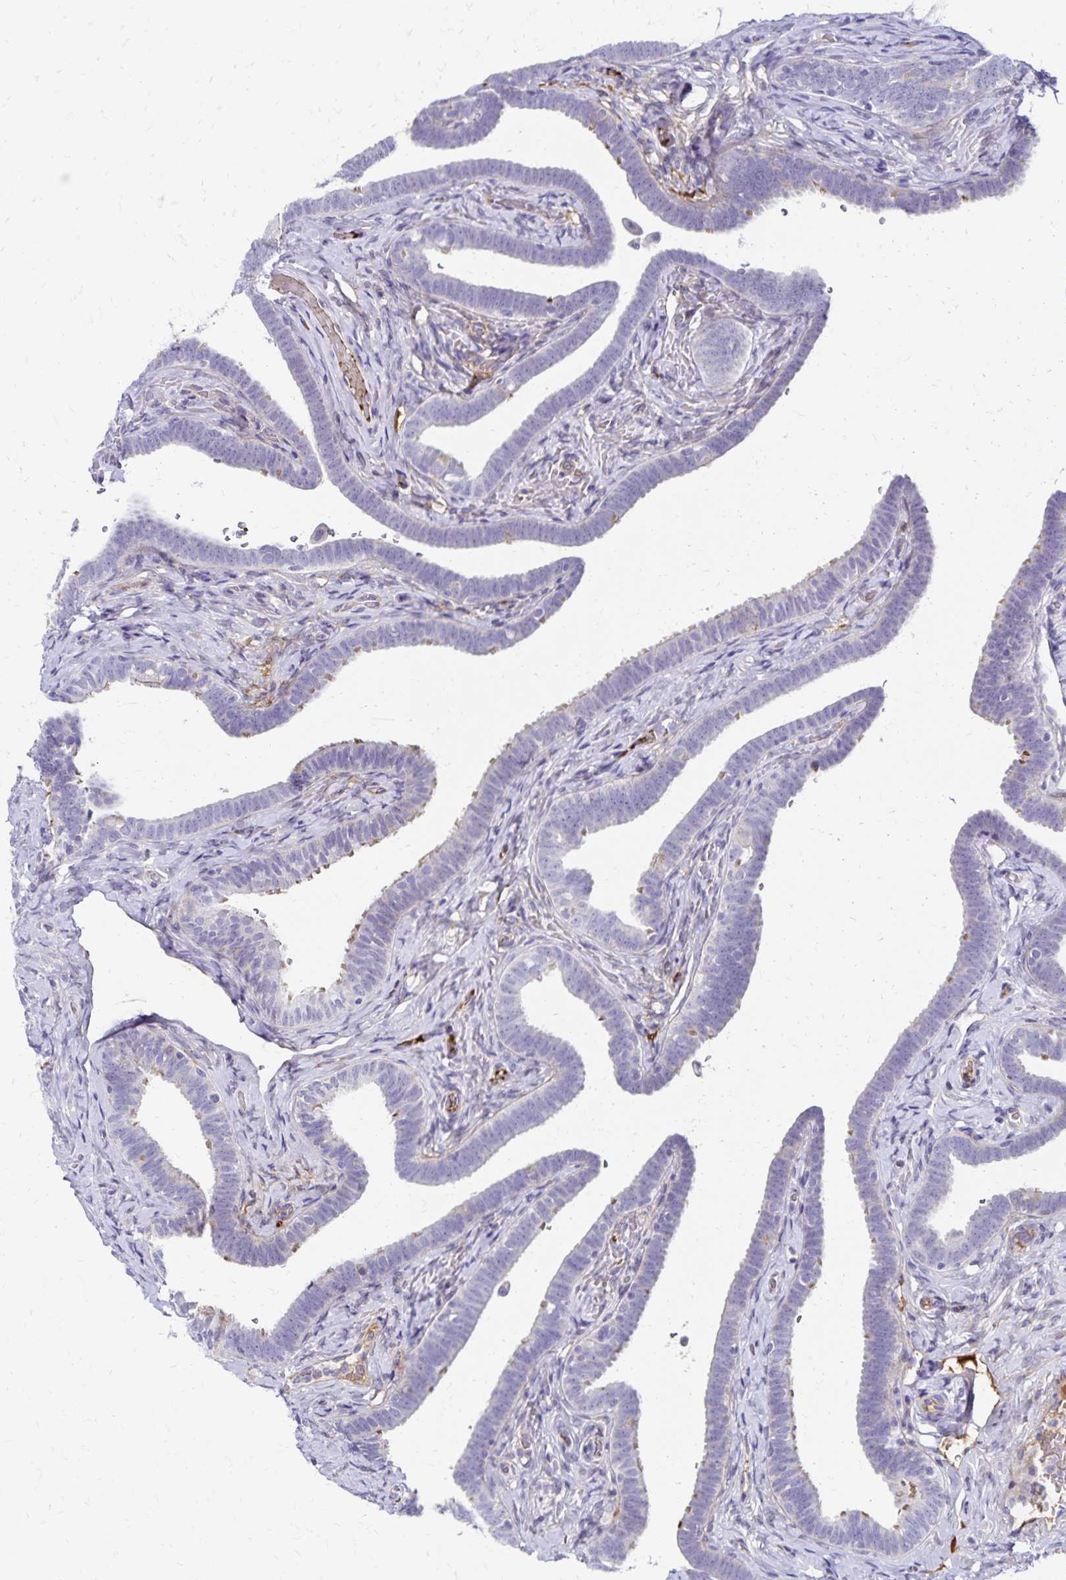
{"staining": {"intensity": "moderate", "quantity": "25%-75%", "location": "cytoplasmic/membranous"}, "tissue": "fallopian tube", "cell_type": "Glandular cells", "image_type": "normal", "snomed": [{"axis": "morphology", "description": "Normal tissue, NOS"}, {"axis": "topography", "description": "Fallopian tube"}], "caption": "IHC of benign fallopian tube displays medium levels of moderate cytoplasmic/membranous expression in about 25%-75% of glandular cells. The staining was performed using DAB to visualize the protein expression in brown, while the nuclei were stained in blue with hematoxylin (Magnification: 20x).", "gene": "NECAP1", "patient": {"sex": "female", "age": 69}}